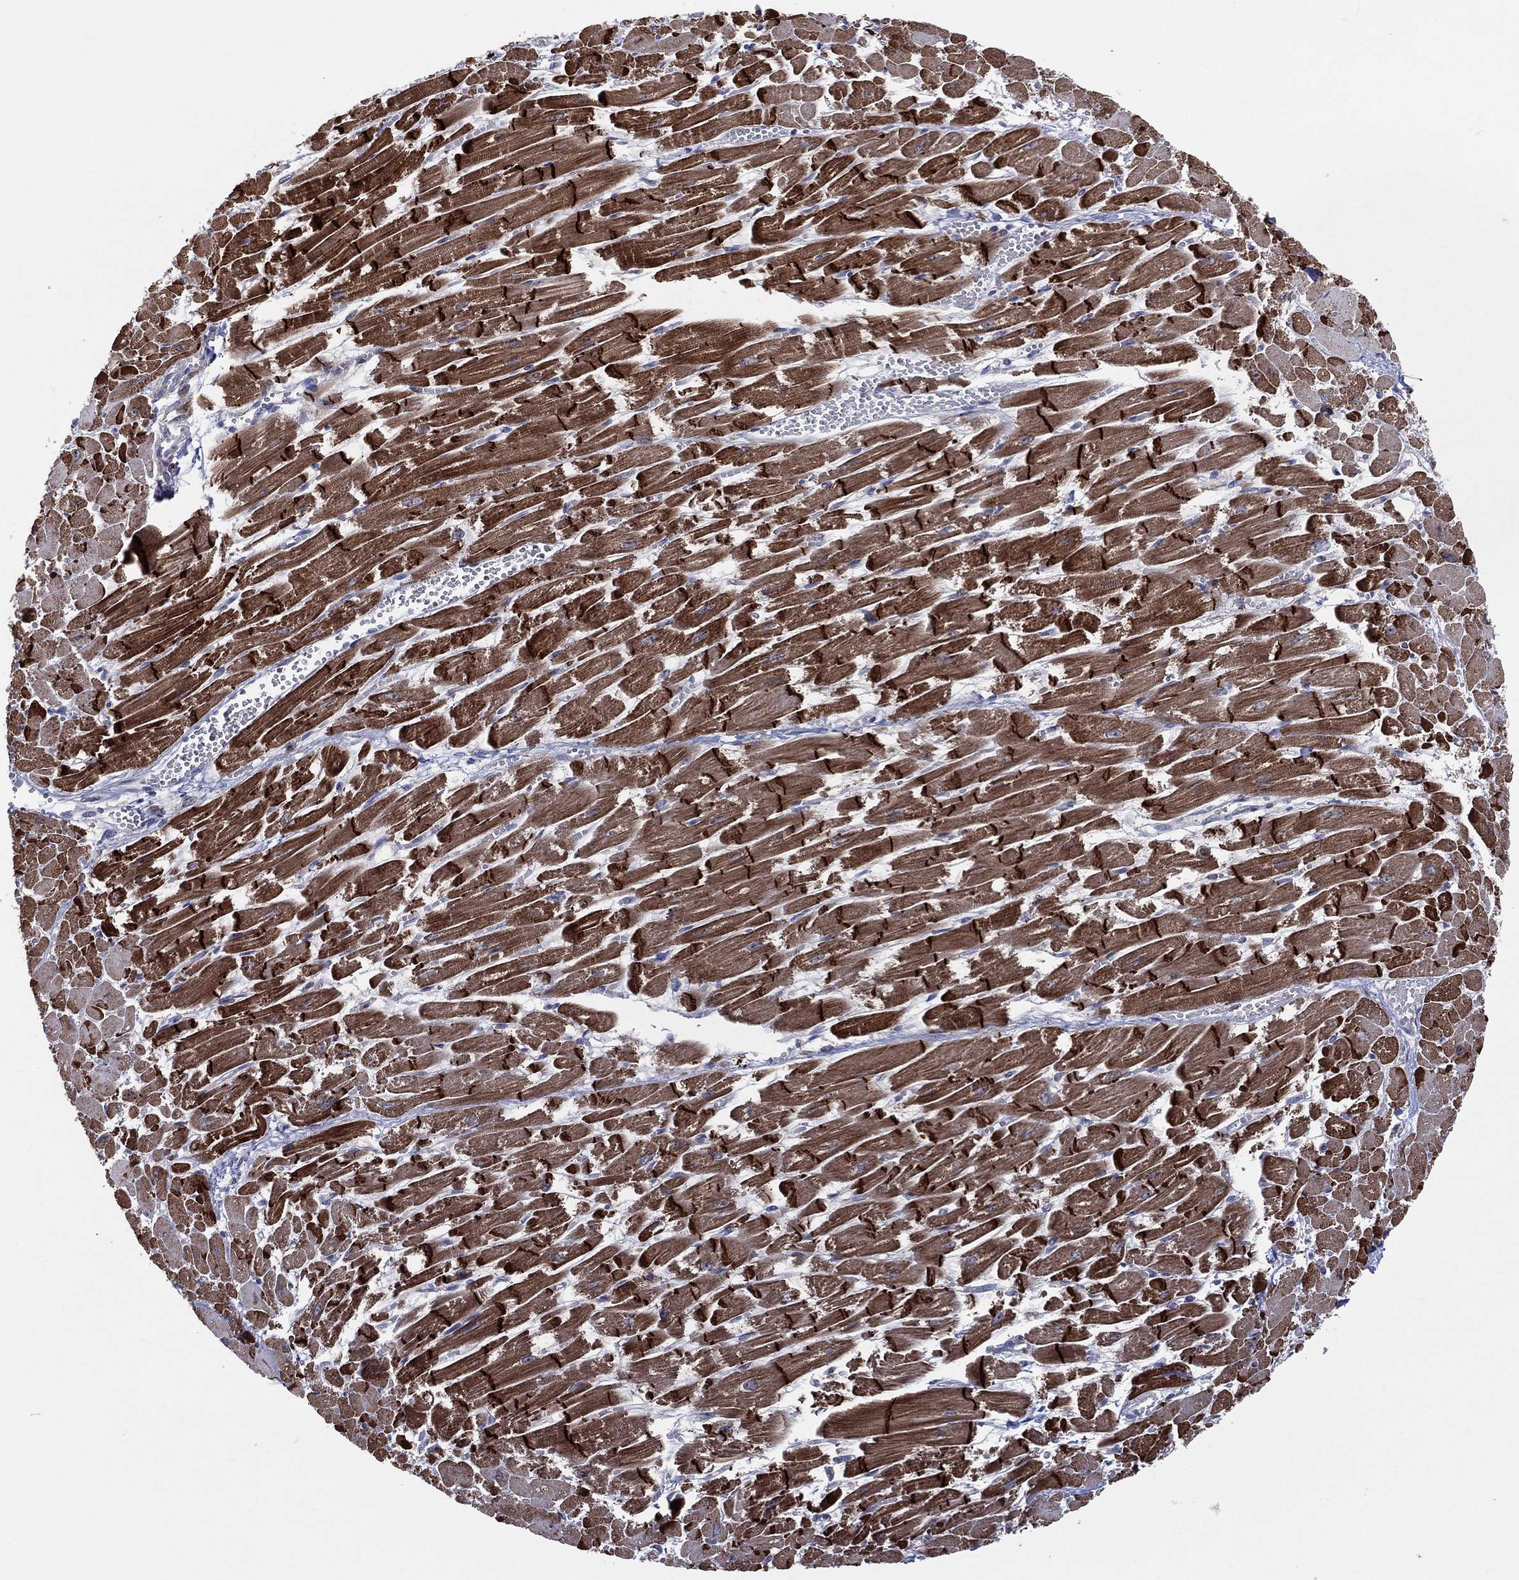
{"staining": {"intensity": "strong", "quantity": ">75%", "location": "cytoplasmic/membranous"}, "tissue": "heart muscle", "cell_type": "Cardiomyocytes", "image_type": "normal", "snomed": [{"axis": "morphology", "description": "Normal tissue, NOS"}, {"axis": "topography", "description": "Heart"}], "caption": "Immunohistochemical staining of unremarkable human heart muscle reveals >75% levels of strong cytoplasmic/membranous protein positivity in approximately >75% of cardiomyocytes.", "gene": "STARD3", "patient": {"sex": "female", "age": 52}}